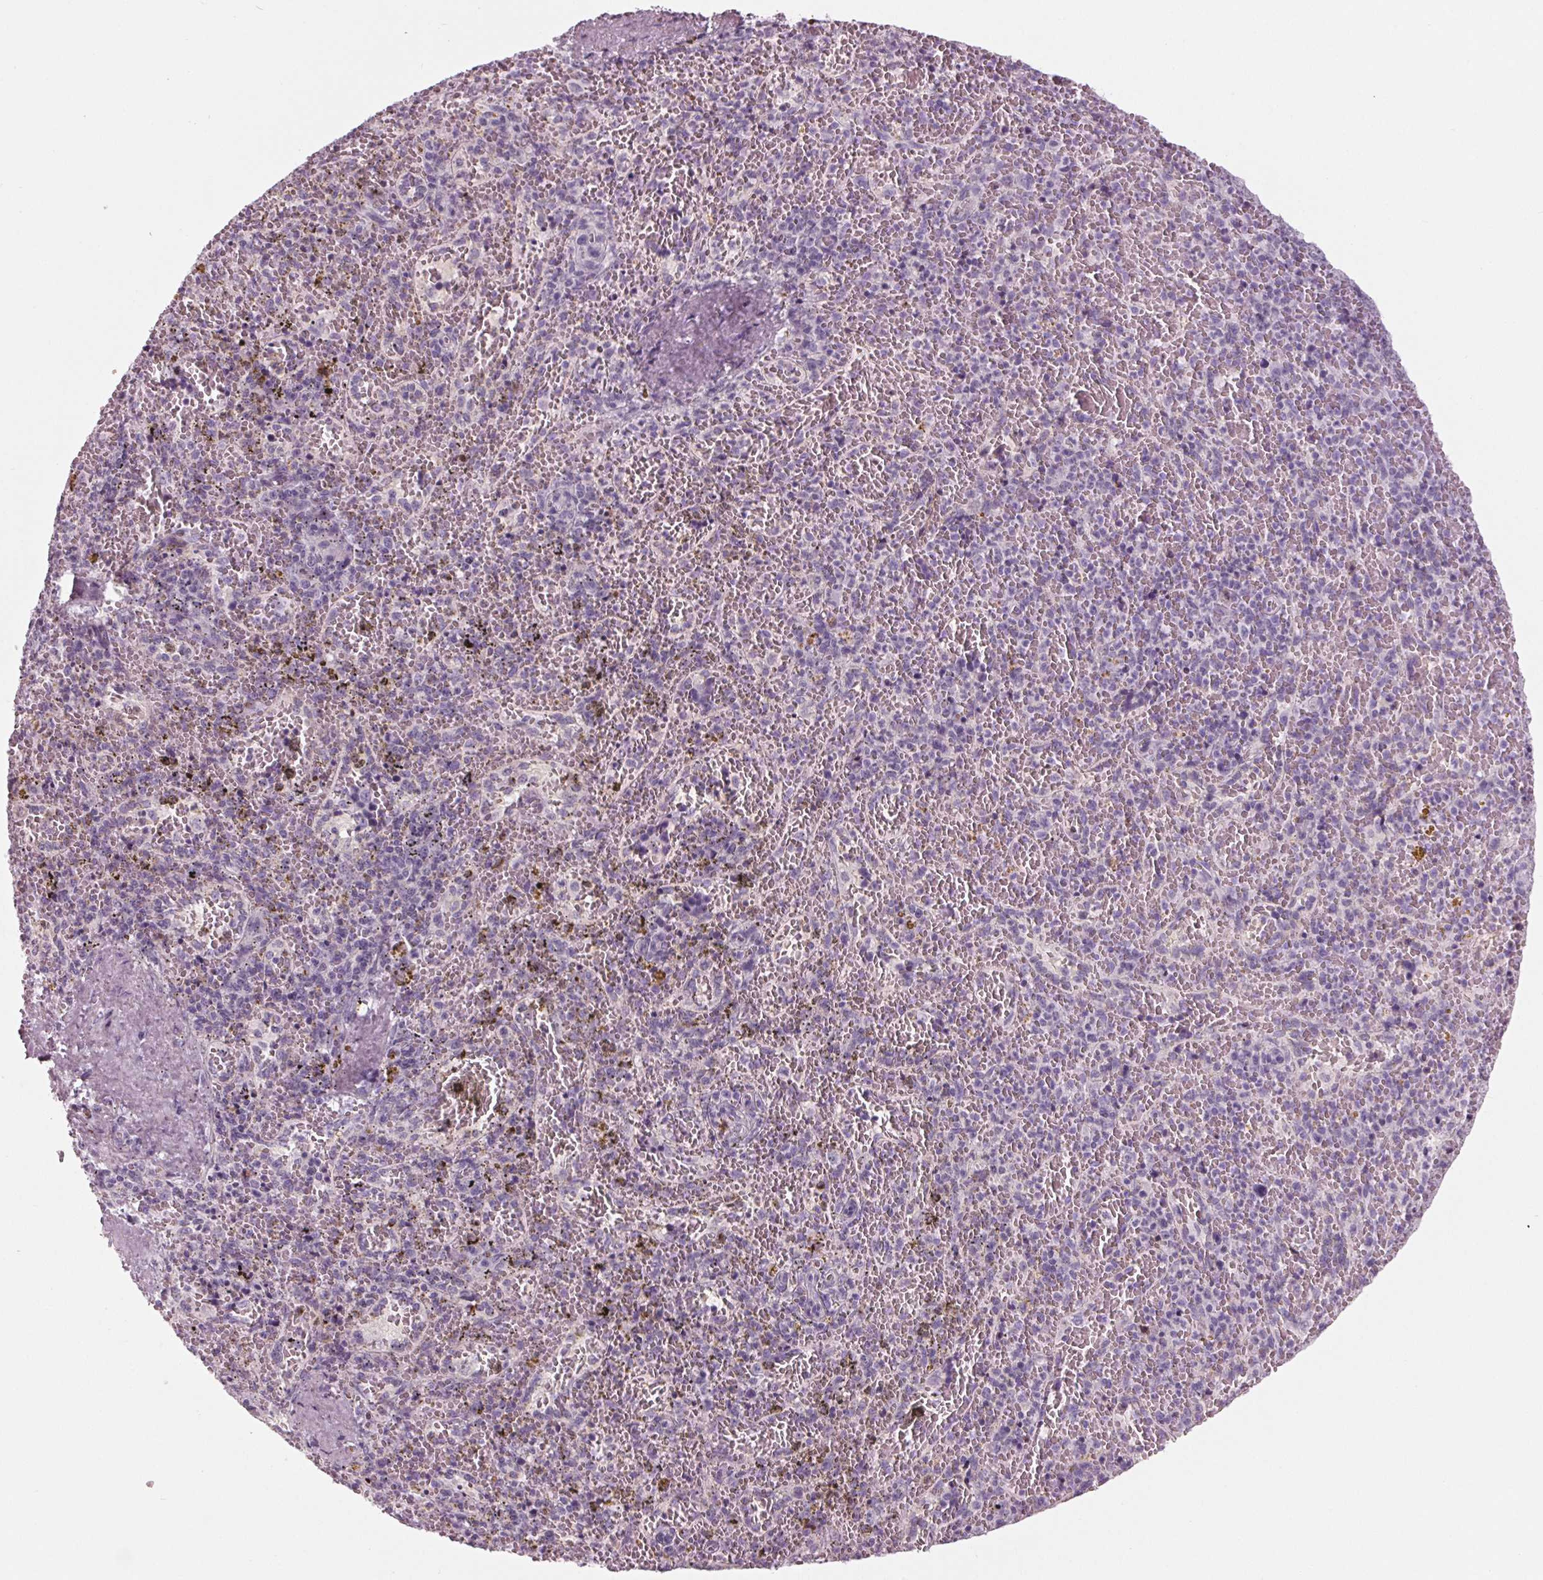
{"staining": {"intensity": "negative", "quantity": "none", "location": "none"}, "tissue": "spleen", "cell_type": "Cells in red pulp", "image_type": "normal", "snomed": [{"axis": "morphology", "description": "Normal tissue, NOS"}, {"axis": "topography", "description": "Spleen"}], "caption": "Immunohistochemical staining of unremarkable human spleen reveals no significant expression in cells in red pulp. (Brightfield microscopy of DAB immunohistochemistry at high magnification).", "gene": "CYP3A43", "patient": {"sex": "female", "age": 50}}